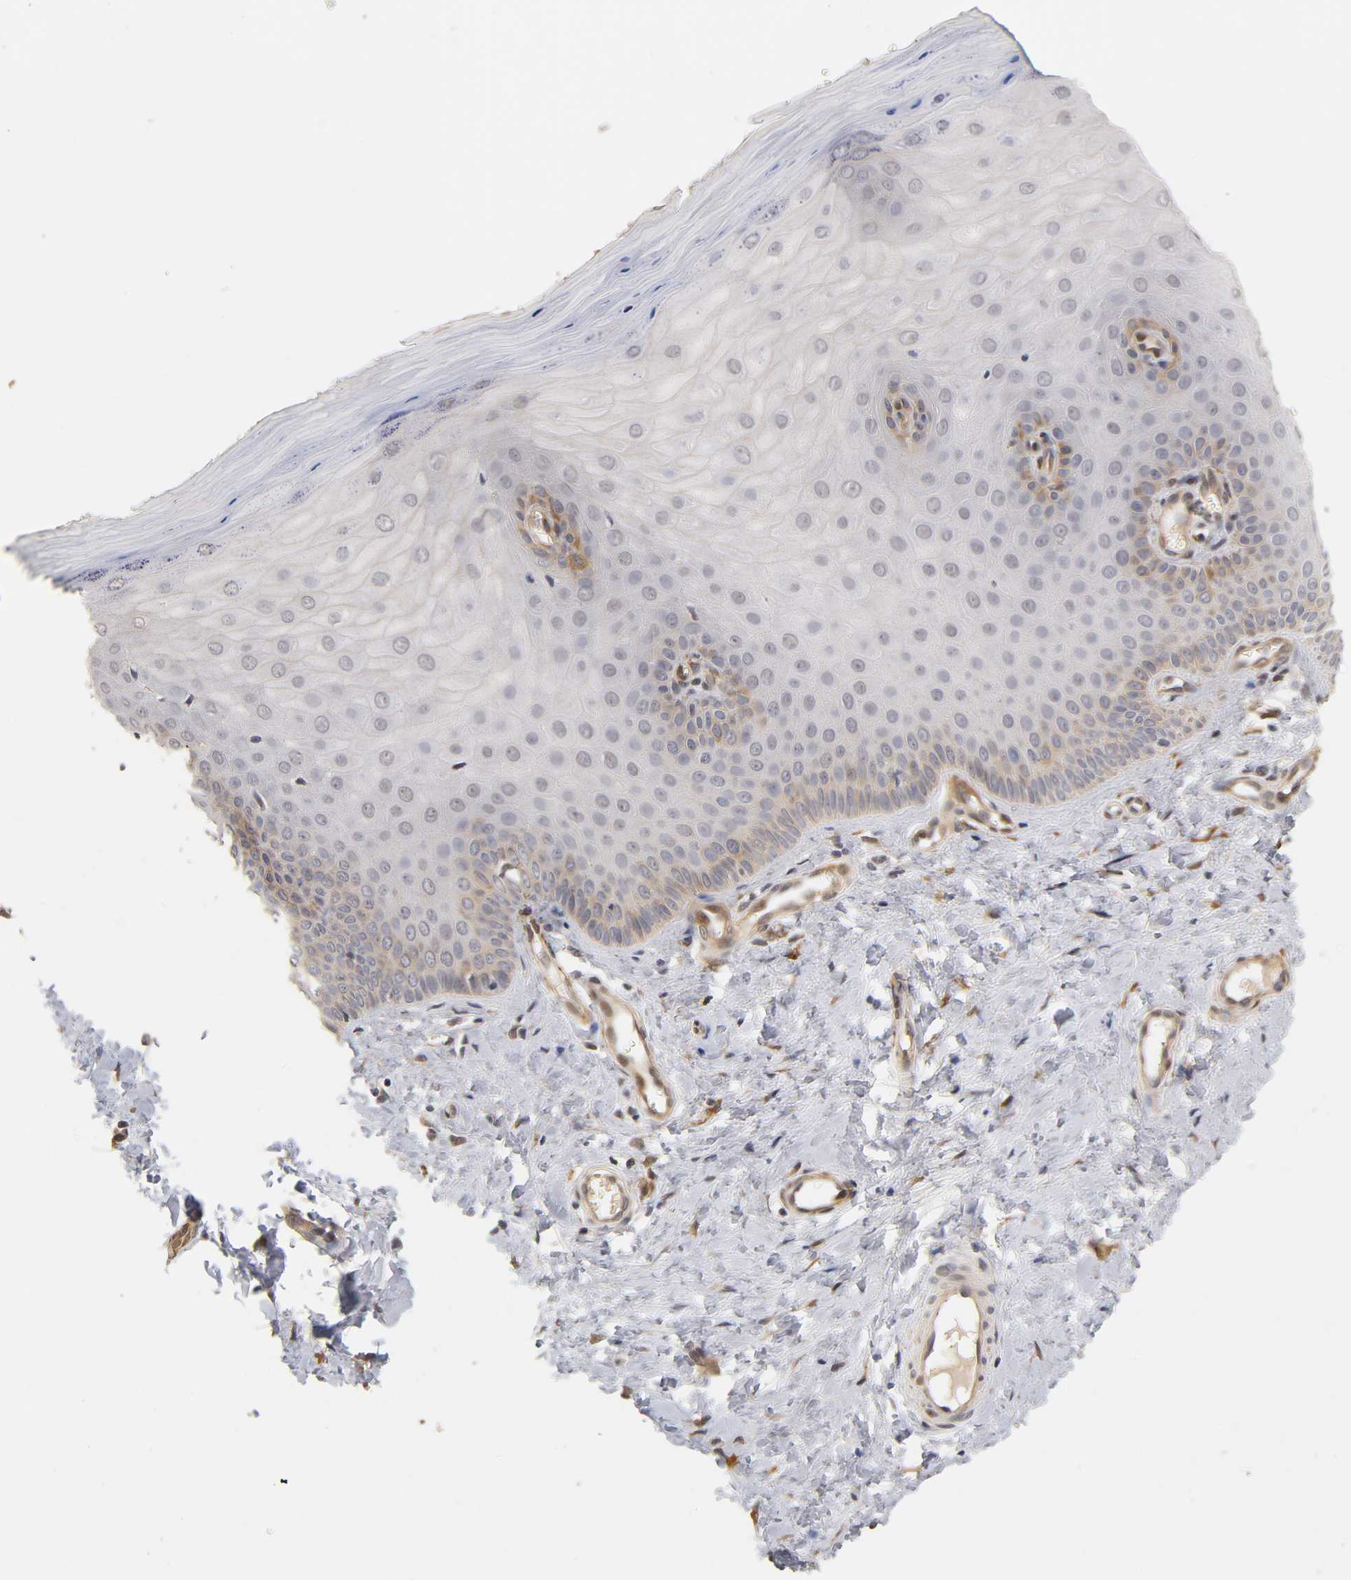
{"staining": {"intensity": "weak", "quantity": "25%-75%", "location": "cytoplasmic/membranous"}, "tissue": "cervix", "cell_type": "Glandular cells", "image_type": "normal", "snomed": [{"axis": "morphology", "description": "Normal tissue, NOS"}, {"axis": "topography", "description": "Cervix"}], "caption": "A high-resolution photomicrograph shows IHC staining of unremarkable cervix, which demonstrates weak cytoplasmic/membranous expression in about 25%-75% of glandular cells.", "gene": "LAMB1", "patient": {"sex": "female", "age": 55}}